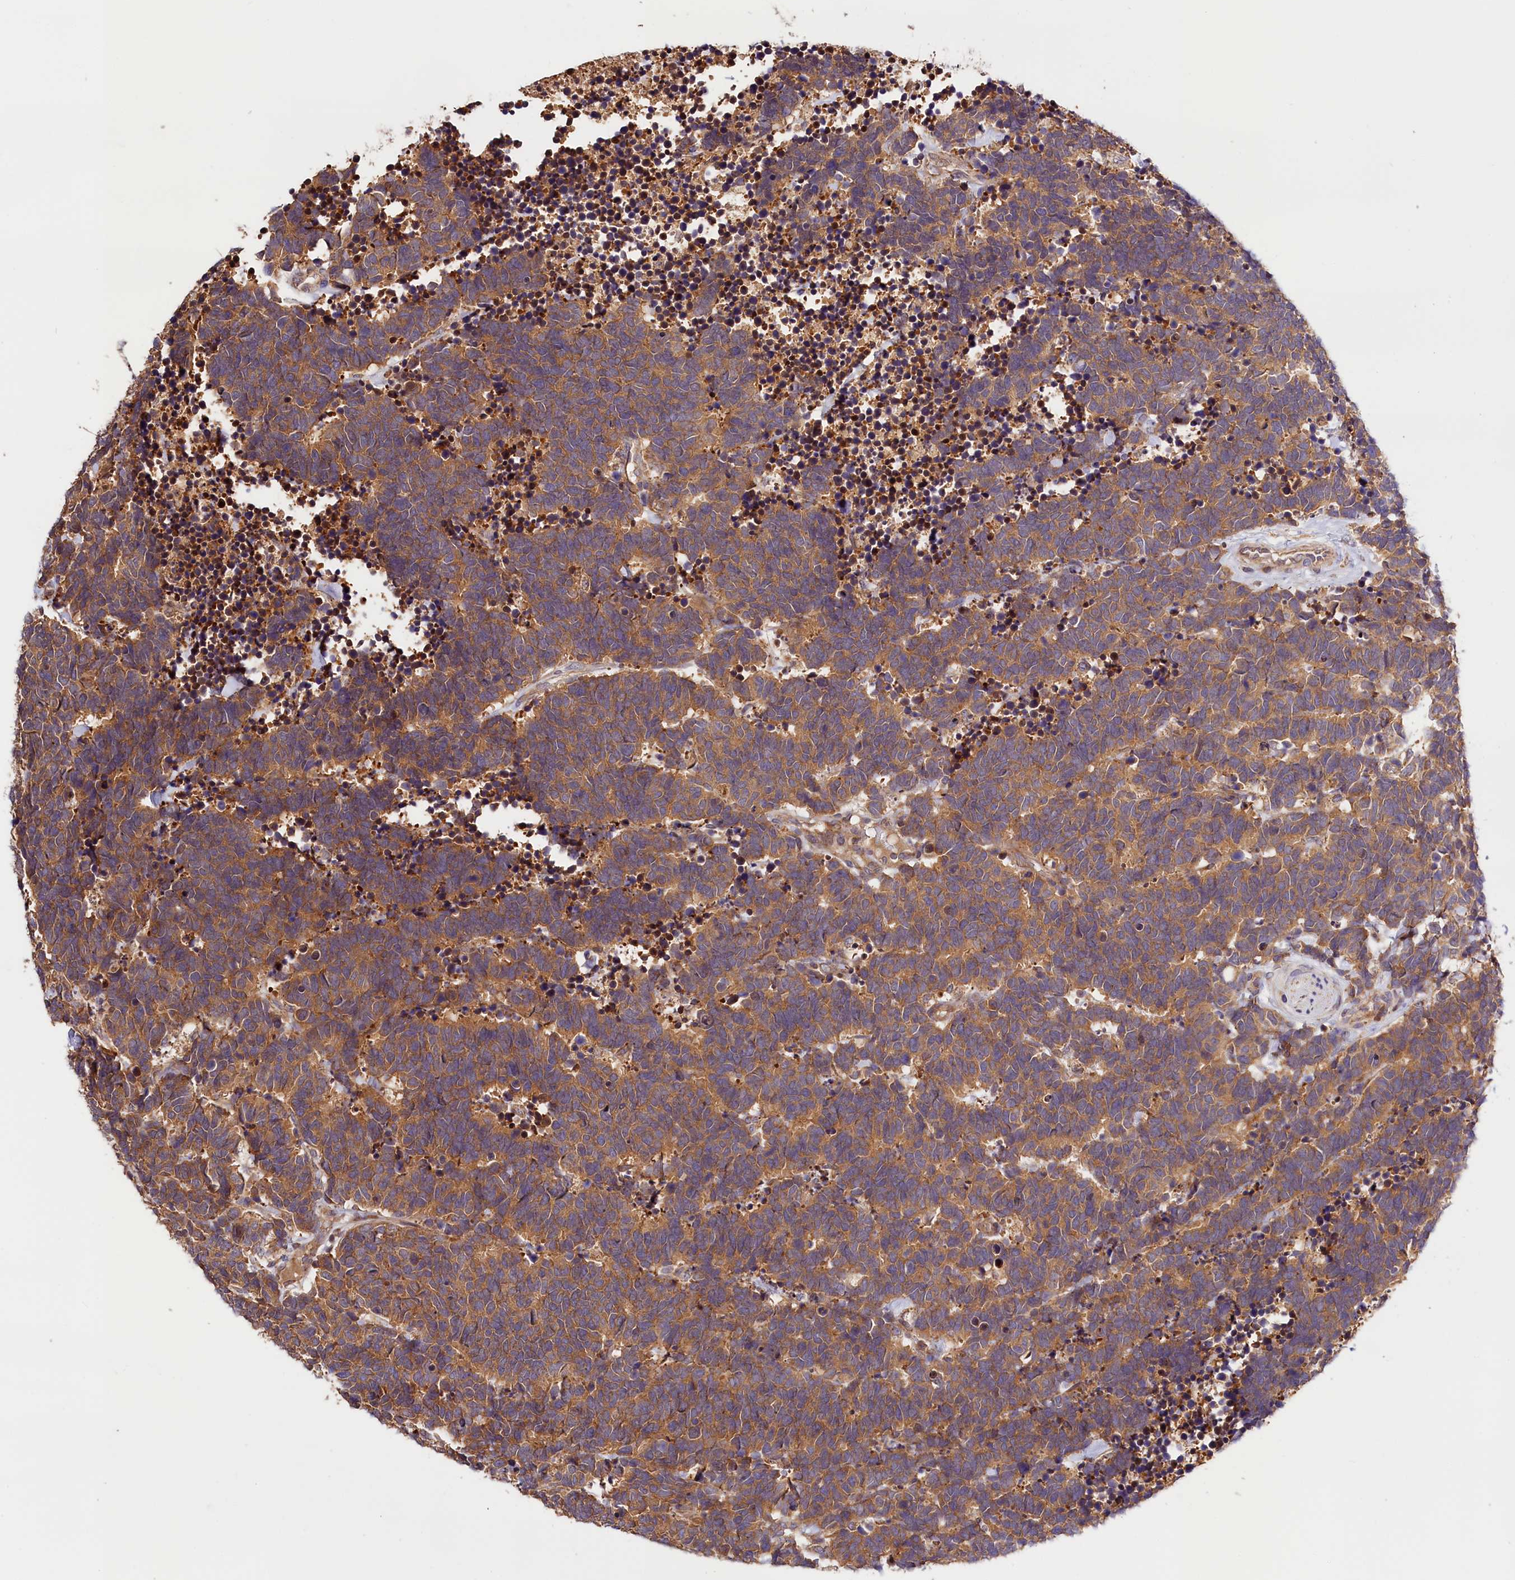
{"staining": {"intensity": "moderate", "quantity": ">75%", "location": "cytoplasmic/membranous"}, "tissue": "carcinoid", "cell_type": "Tumor cells", "image_type": "cancer", "snomed": [{"axis": "morphology", "description": "Carcinoma, NOS"}, {"axis": "morphology", "description": "Carcinoid, malignant, NOS"}, {"axis": "topography", "description": "Urinary bladder"}], "caption": "Protein analysis of carcinoid tissue reveals moderate cytoplasmic/membranous positivity in approximately >75% of tumor cells.", "gene": "KPTN", "patient": {"sex": "male", "age": 57}}